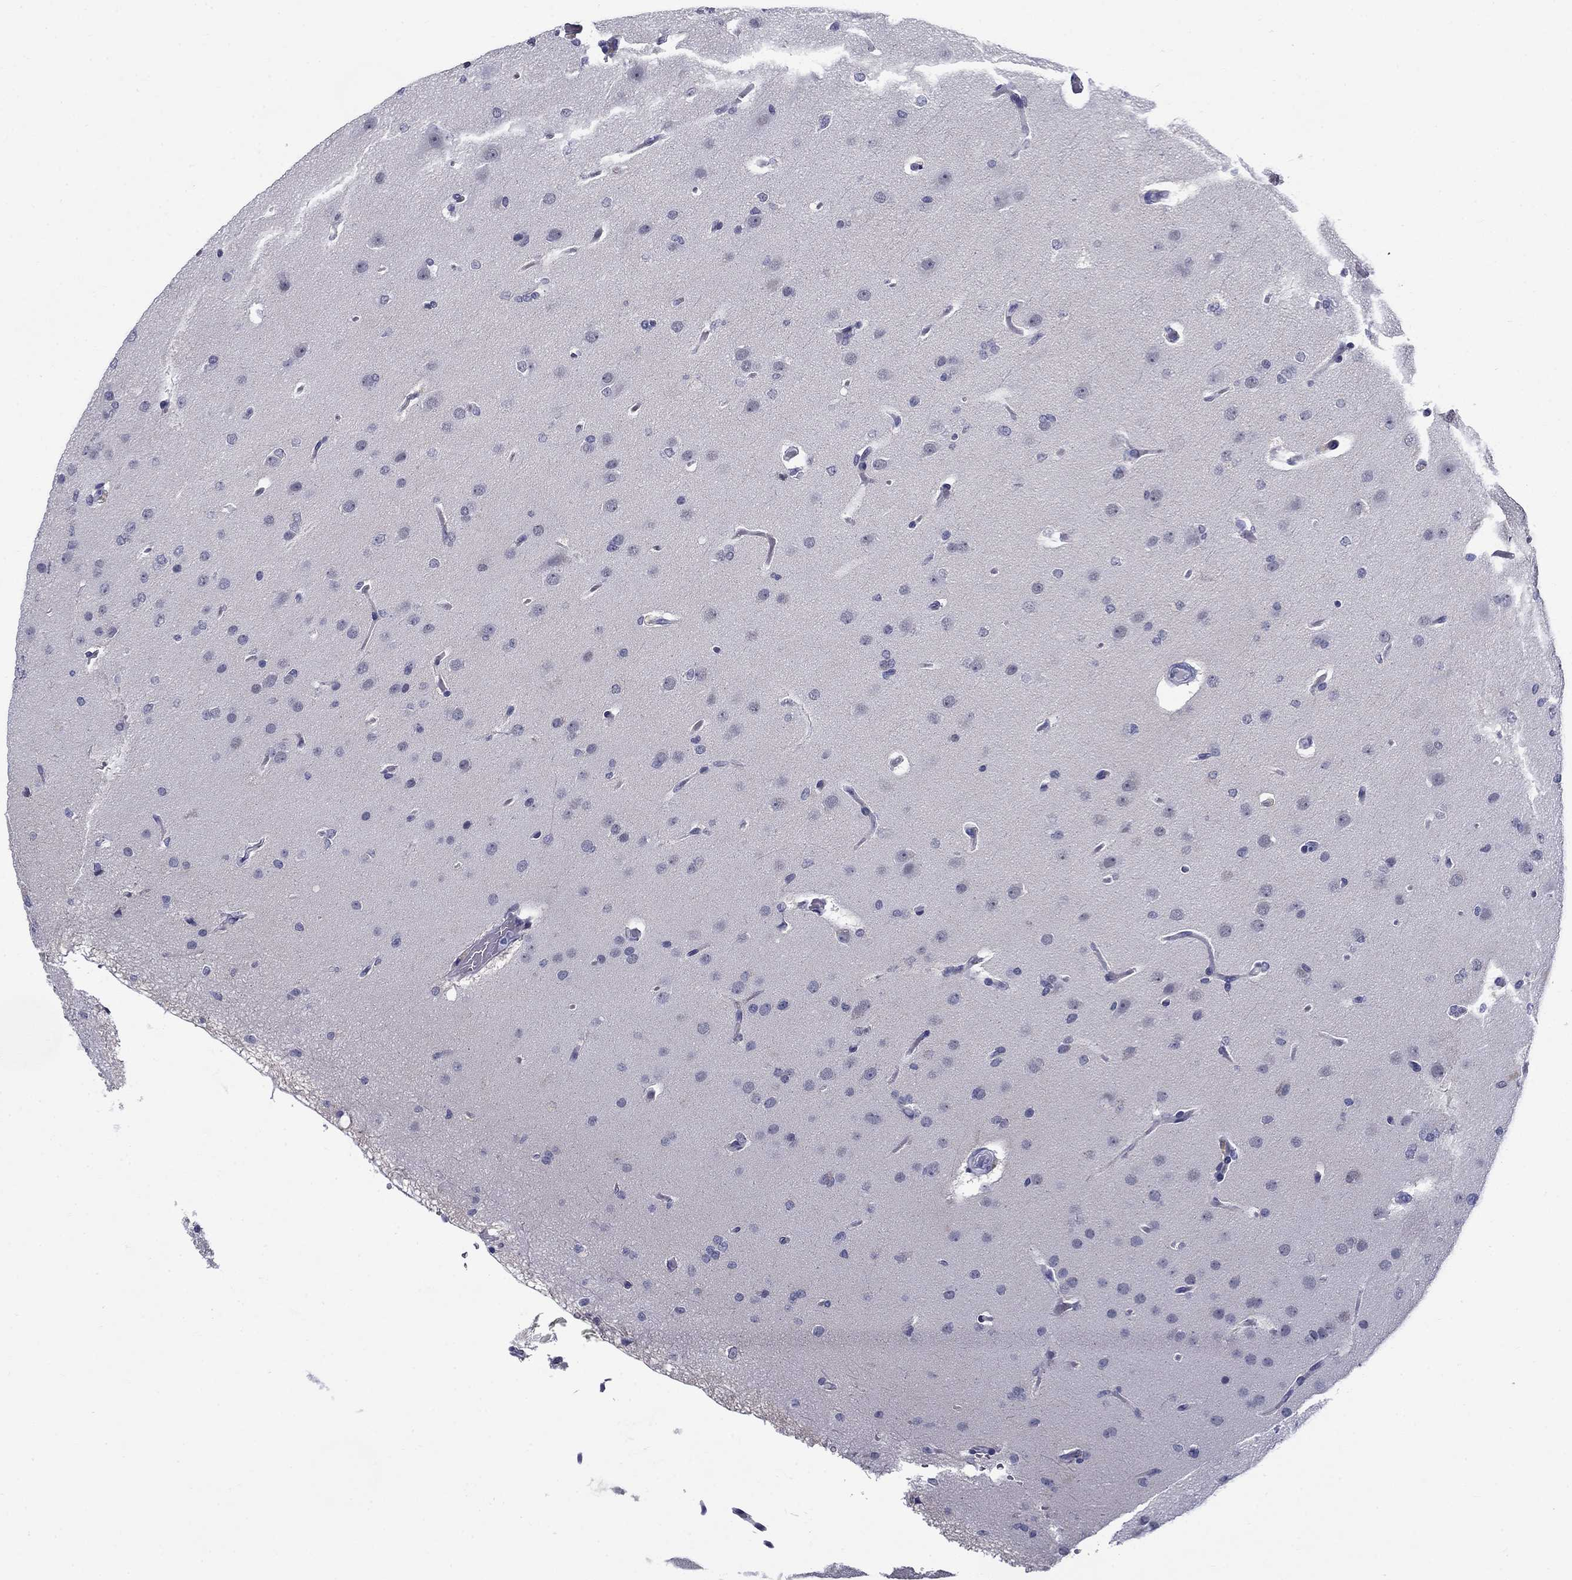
{"staining": {"intensity": "negative", "quantity": "none", "location": "none"}, "tissue": "glioma", "cell_type": "Tumor cells", "image_type": "cancer", "snomed": [{"axis": "morphology", "description": "Glioma, malignant, Low grade"}, {"axis": "topography", "description": "Brain"}], "caption": "IHC histopathology image of neoplastic tissue: malignant glioma (low-grade) stained with DAB displays no significant protein expression in tumor cells.", "gene": "C4orf19", "patient": {"sex": "male", "age": 41}}